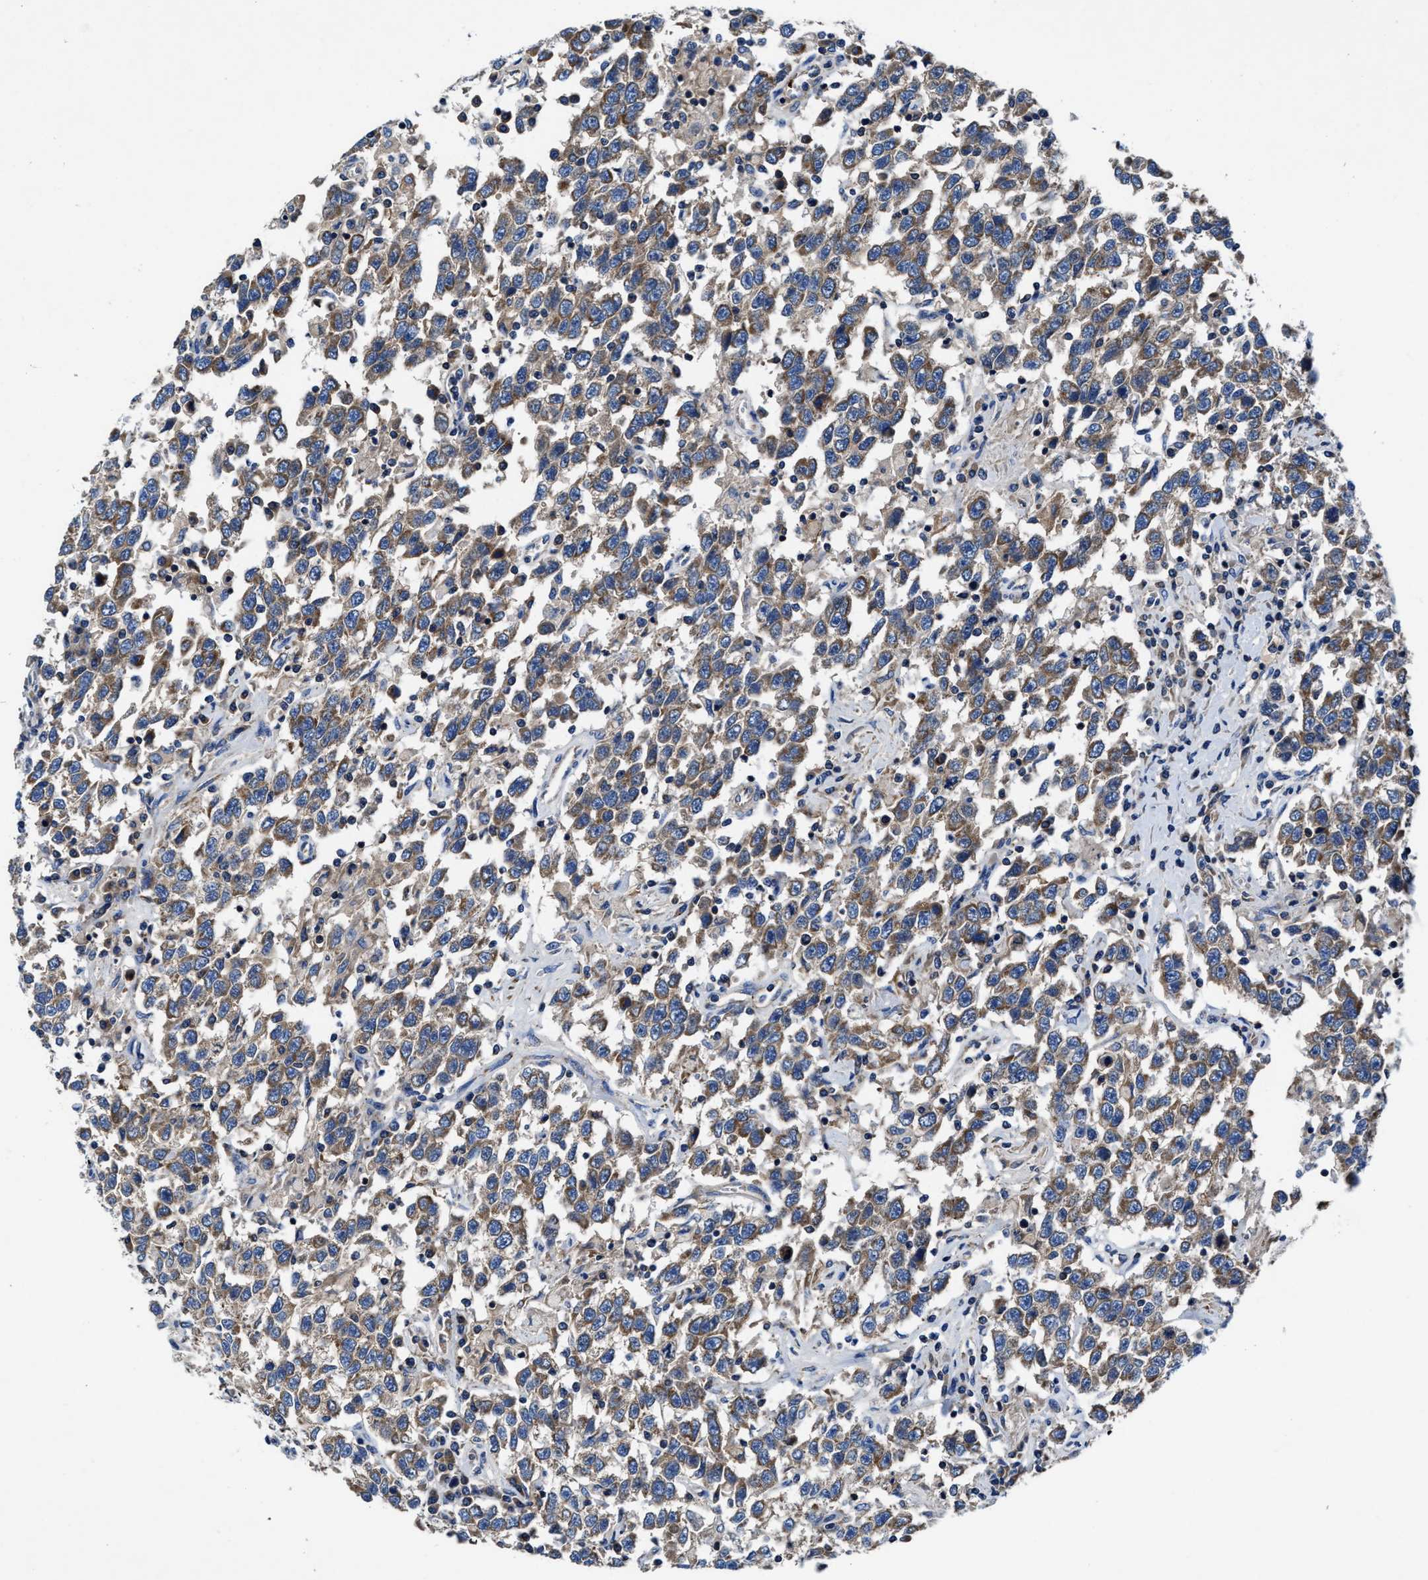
{"staining": {"intensity": "weak", "quantity": ">75%", "location": "cytoplasmic/membranous"}, "tissue": "testis cancer", "cell_type": "Tumor cells", "image_type": "cancer", "snomed": [{"axis": "morphology", "description": "Seminoma, NOS"}, {"axis": "topography", "description": "Testis"}], "caption": "Testis cancer tissue shows weak cytoplasmic/membranous expression in approximately >75% of tumor cells, visualized by immunohistochemistry. (brown staining indicates protein expression, while blue staining denotes nuclei).", "gene": "PHLPP1", "patient": {"sex": "male", "age": 41}}